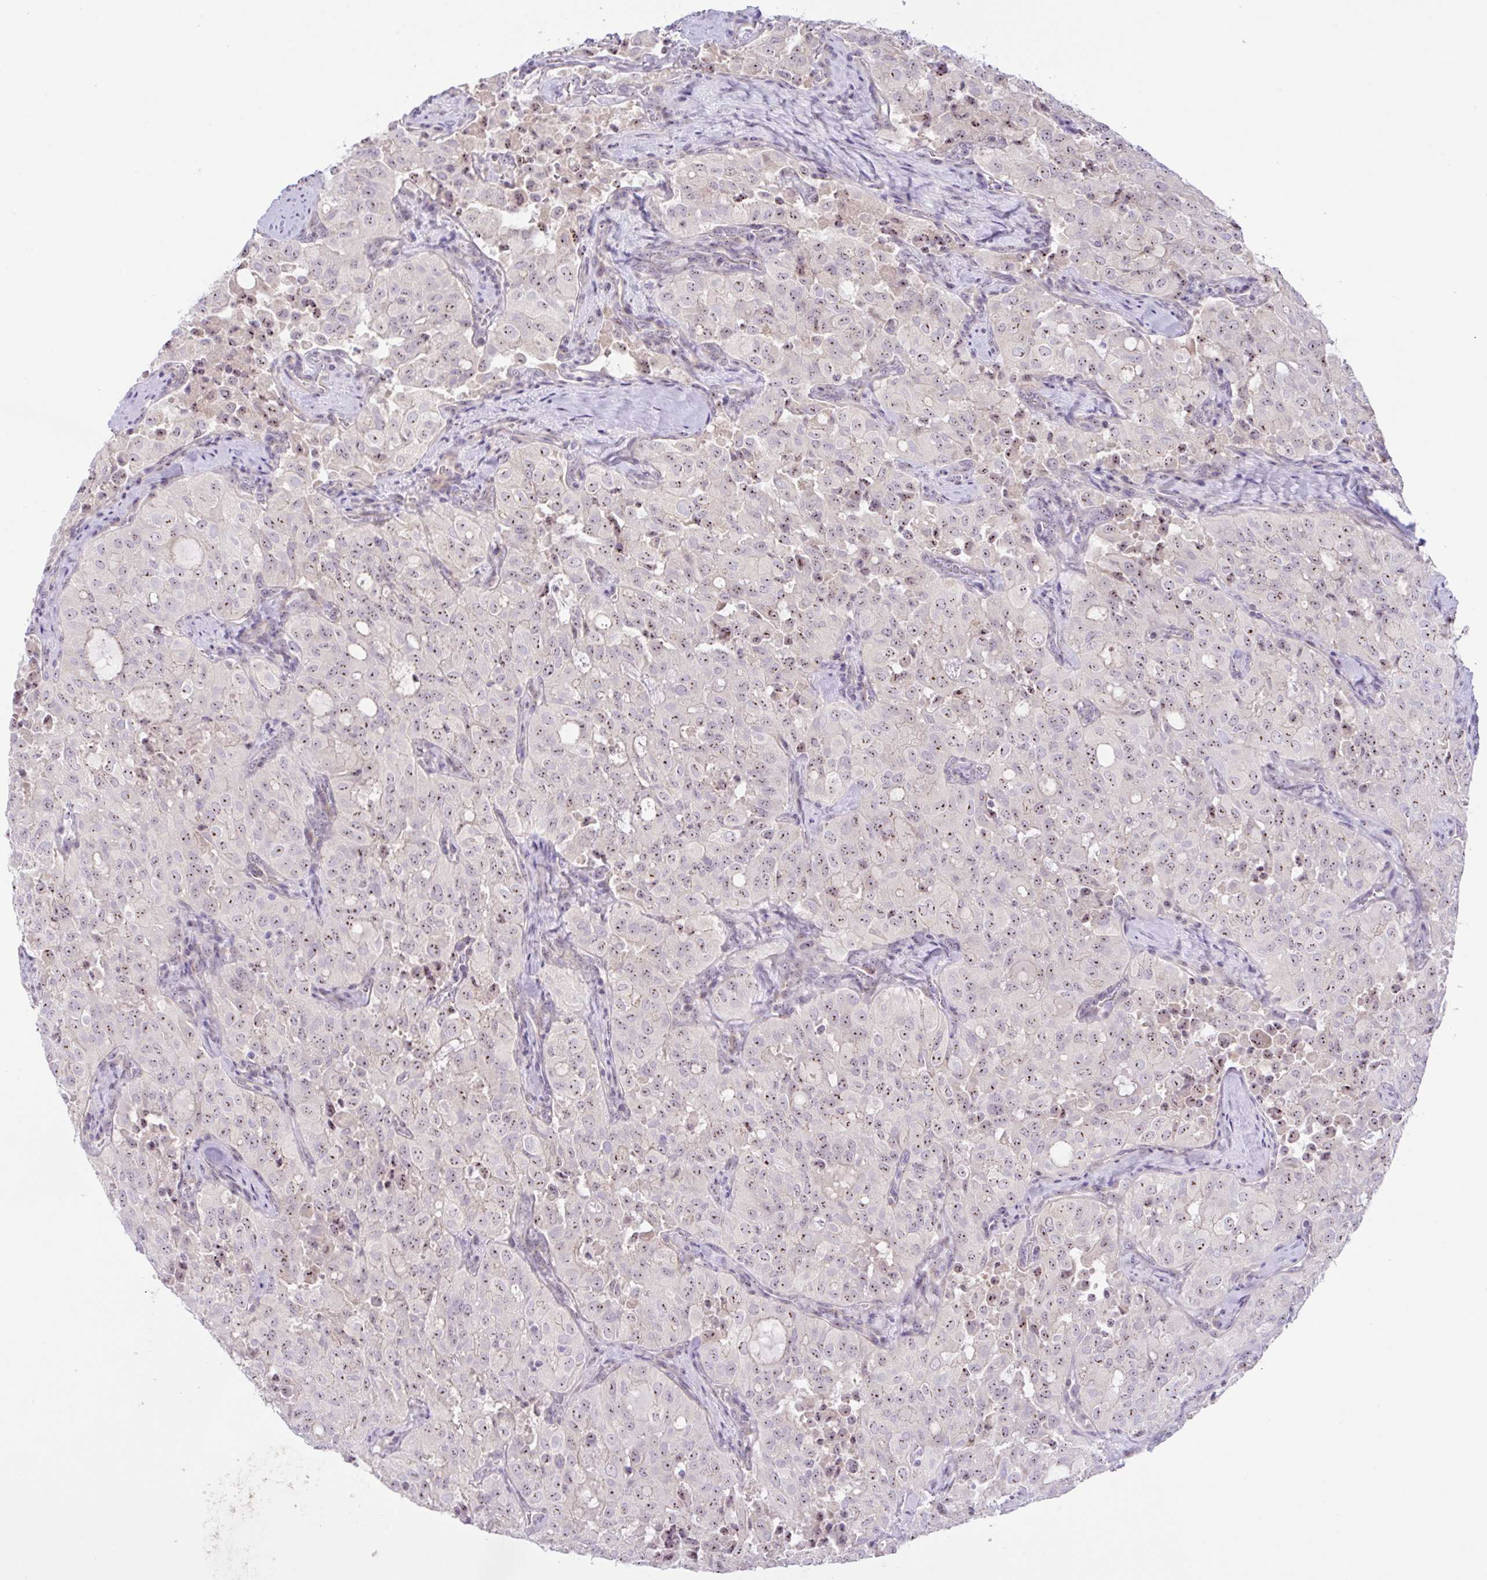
{"staining": {"intensity": "moderate", "quantity": "25%-75%", "location": "nuclear"}, "tissue": "thyroid cancer", "cell_type": "Tumor cells", "image_type": "cancer", "snomed": [{"axis": "morphology", "description": "Follicular adenoma carcinoma, NOS"}, {"axis": "topography", "description": "Thyroid gland"}], "caption": "Thyroid cancer (follicular adenoma carcinoma) stained for a protein (brown) exhibits moderate nuclear positive staining in approximately 25%-75% of tumor cells.", "gene": "MXRA8", "patient": {"sex": "male", "age": 75}}